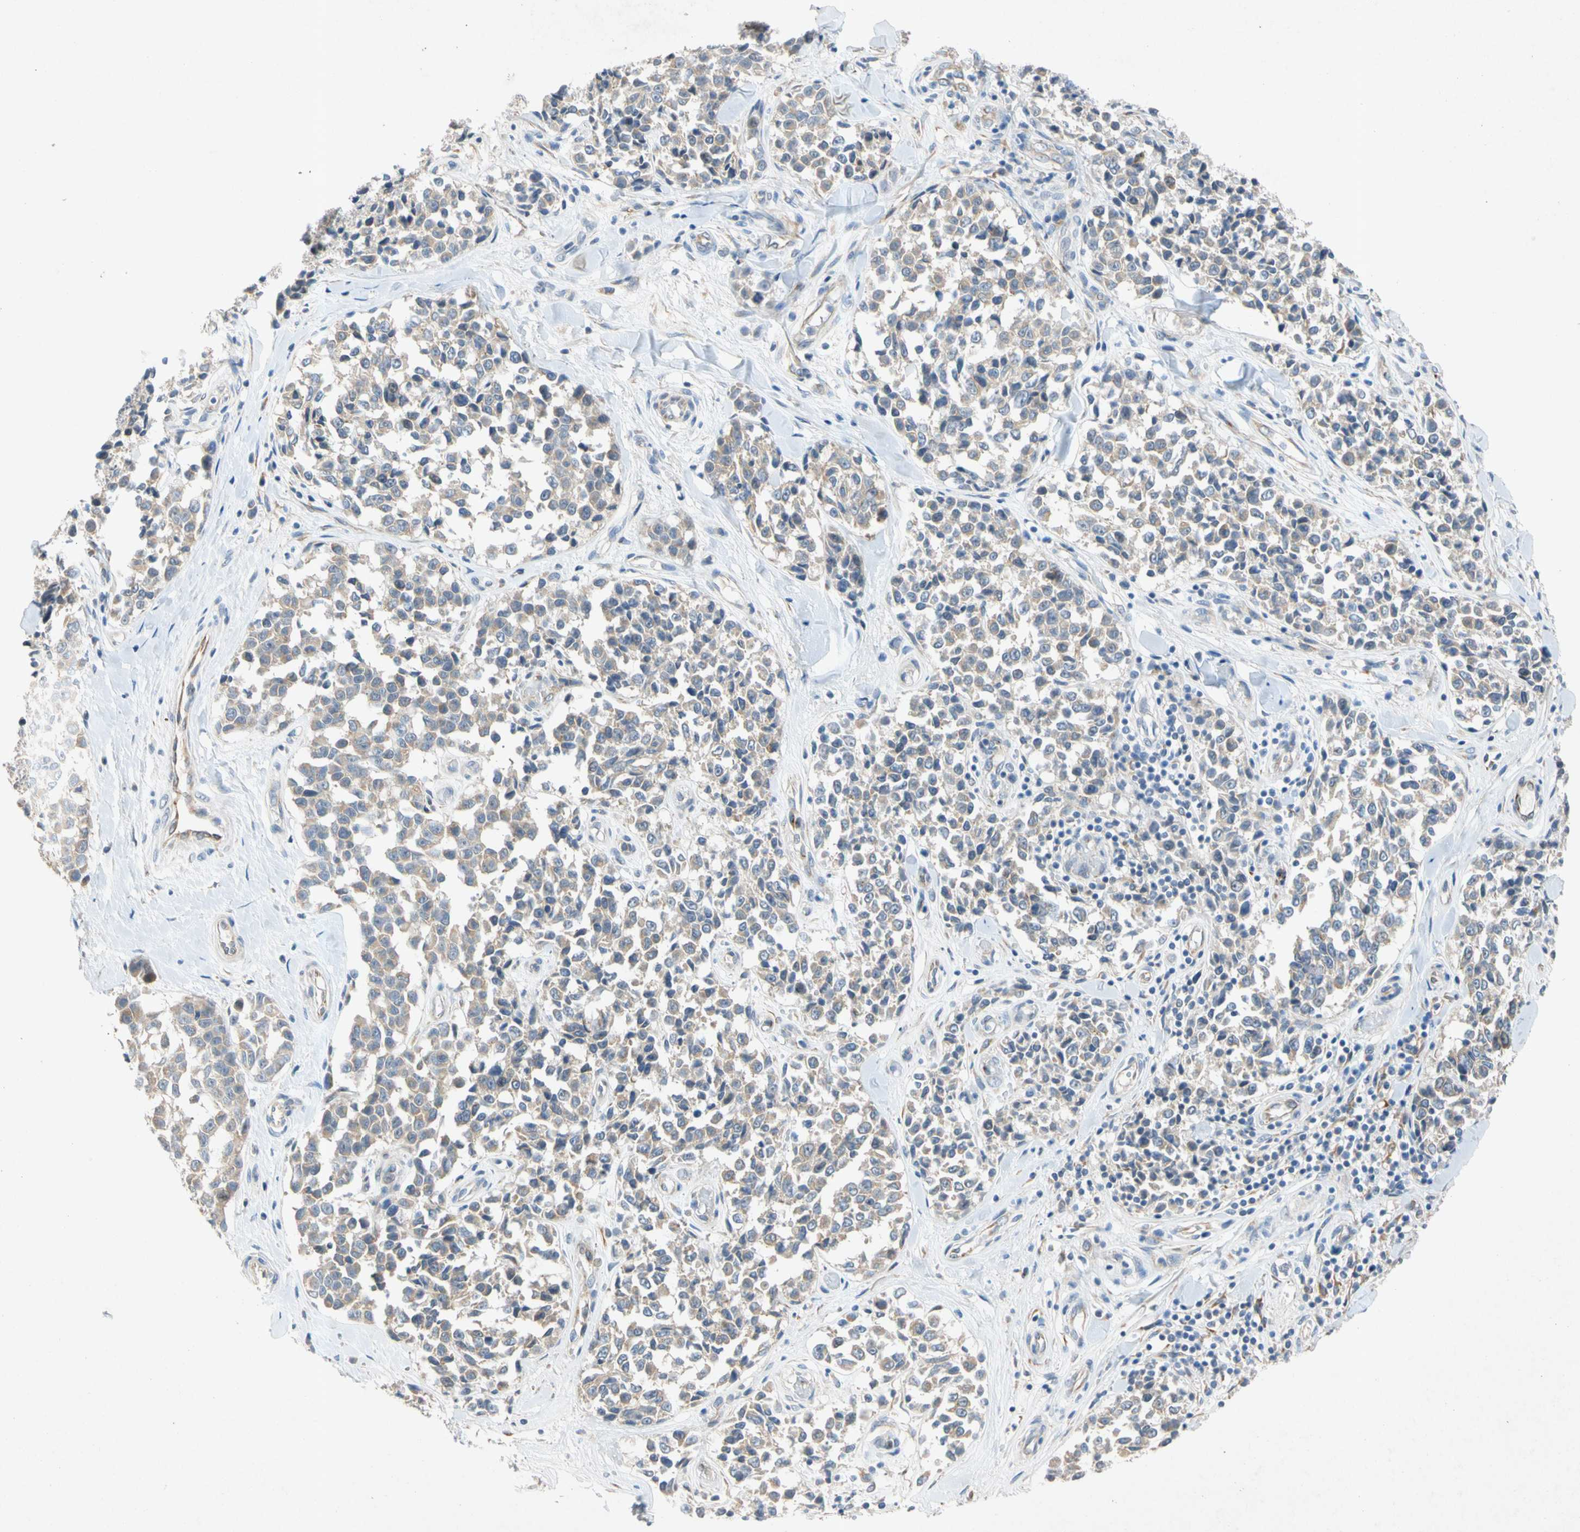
{"staining": {"intensity": "weak", "quantity": ">75%", "location": "cytoplasmic/membranous"}, "tissue": "melanoma", "cell_type": "Tumor cells", "image_type": "cancer", "snomed": [{"axis": "morphology", "description": "Malignant melanoma, NOS"}, {"axis": "topography", "description": "Skin"}], "caption": "Melanoma stained with DAB immunohistochemistry demonstrates low levels of weak cytoplasmic/membranous staining in approximately >75% of tumor cells.", "gene": "GASK1B", "patient": {"sex": "female", "age": 64}}